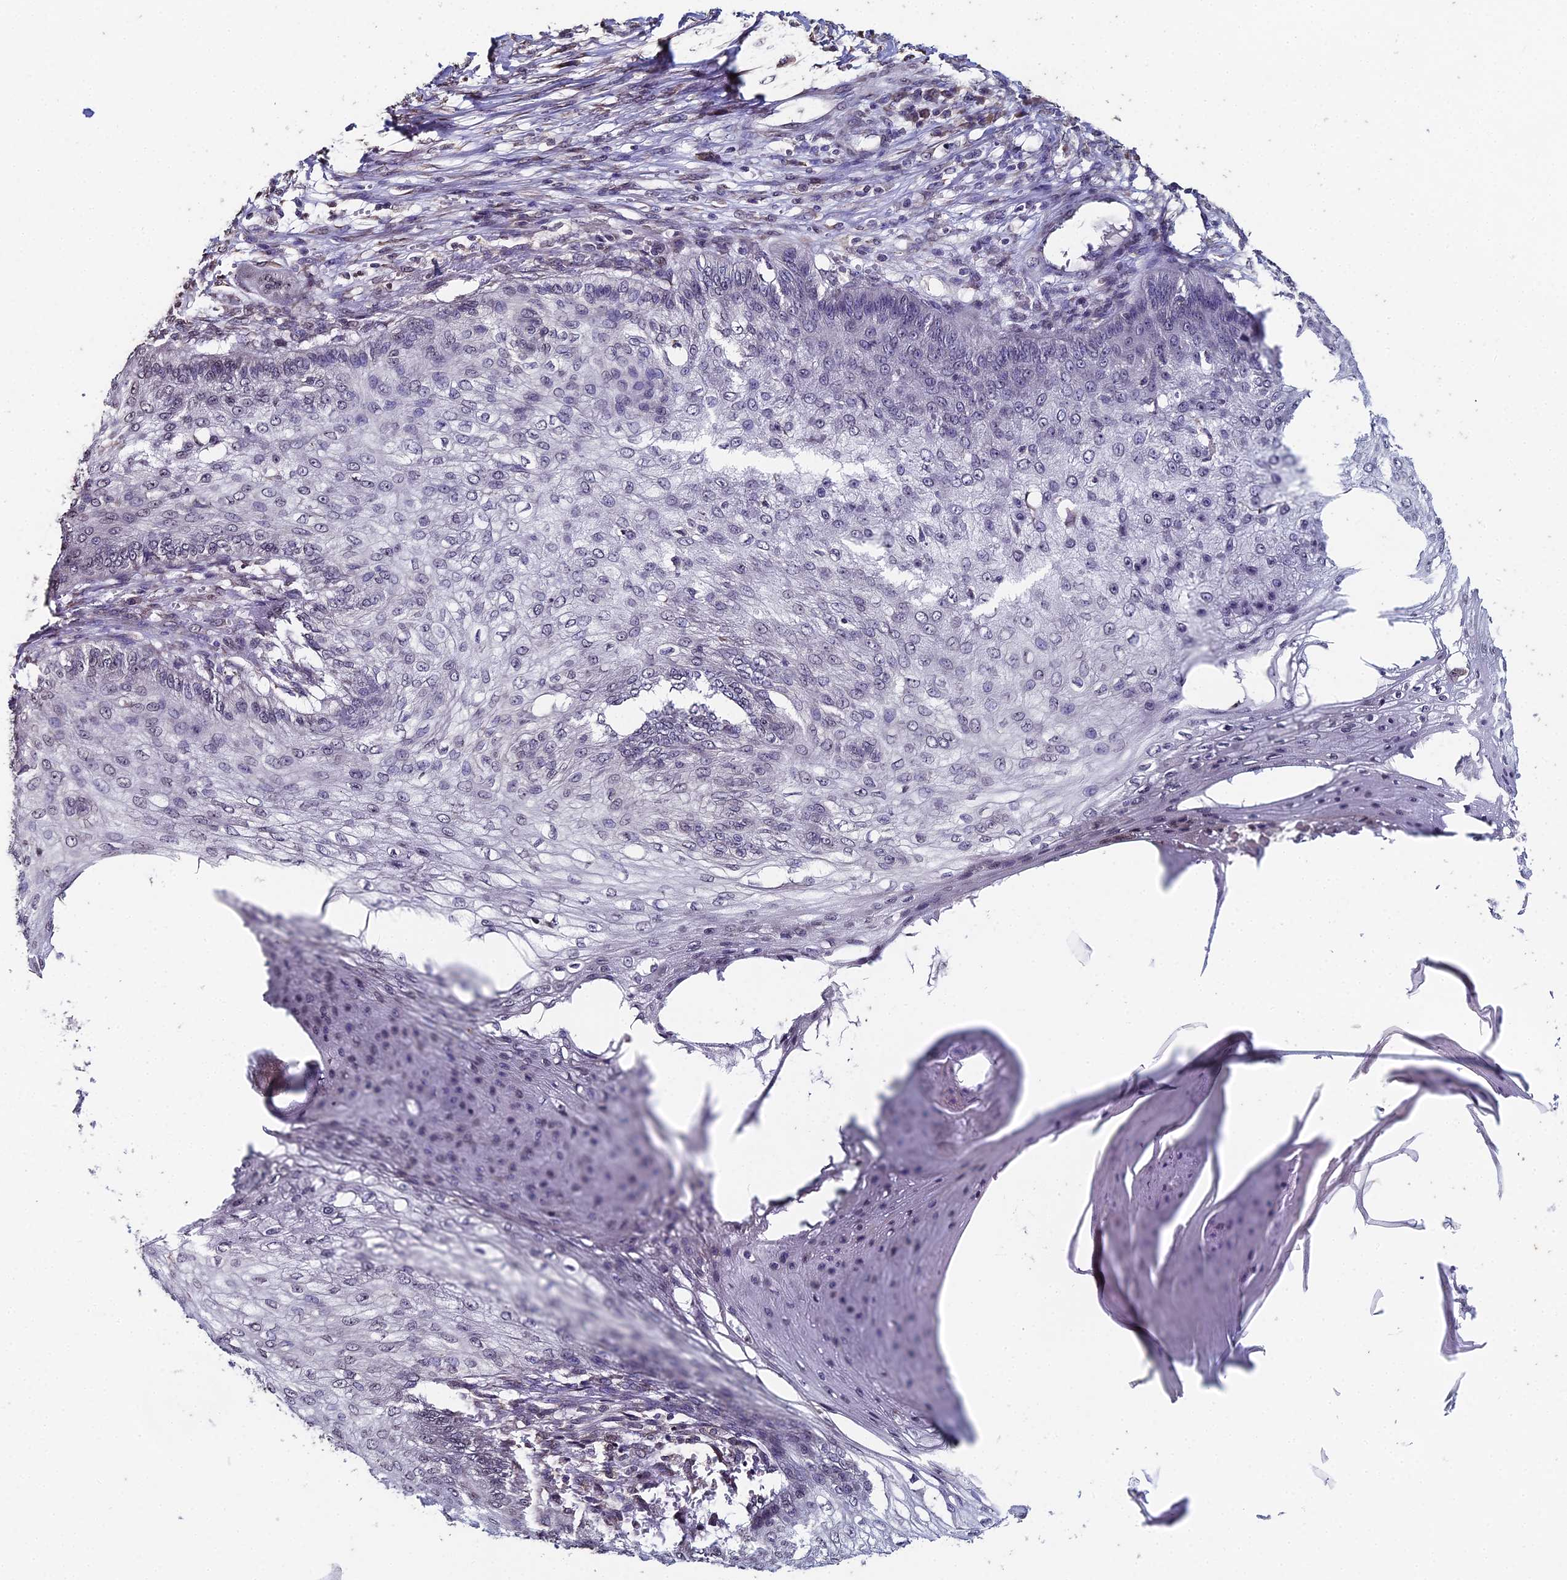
{"staining": {"intensity": "negative", "quantity": "none", "location": "none"}, "tissue": "skin cancer", "cell_type": "Tumor cells", "image_type": "cancer", "snomed": [{"axis": "morphology", "description": "Squamous cell carcinoma, NOS"}, {"axis": "topography", "description": "Skin"}], "caption": "Photomicrograph shows no significant protein positivity in tumor cells of skin squamous cell carcinoma.", "gene": "PRR22", "patient": {"sex": "male", "age": 70}}